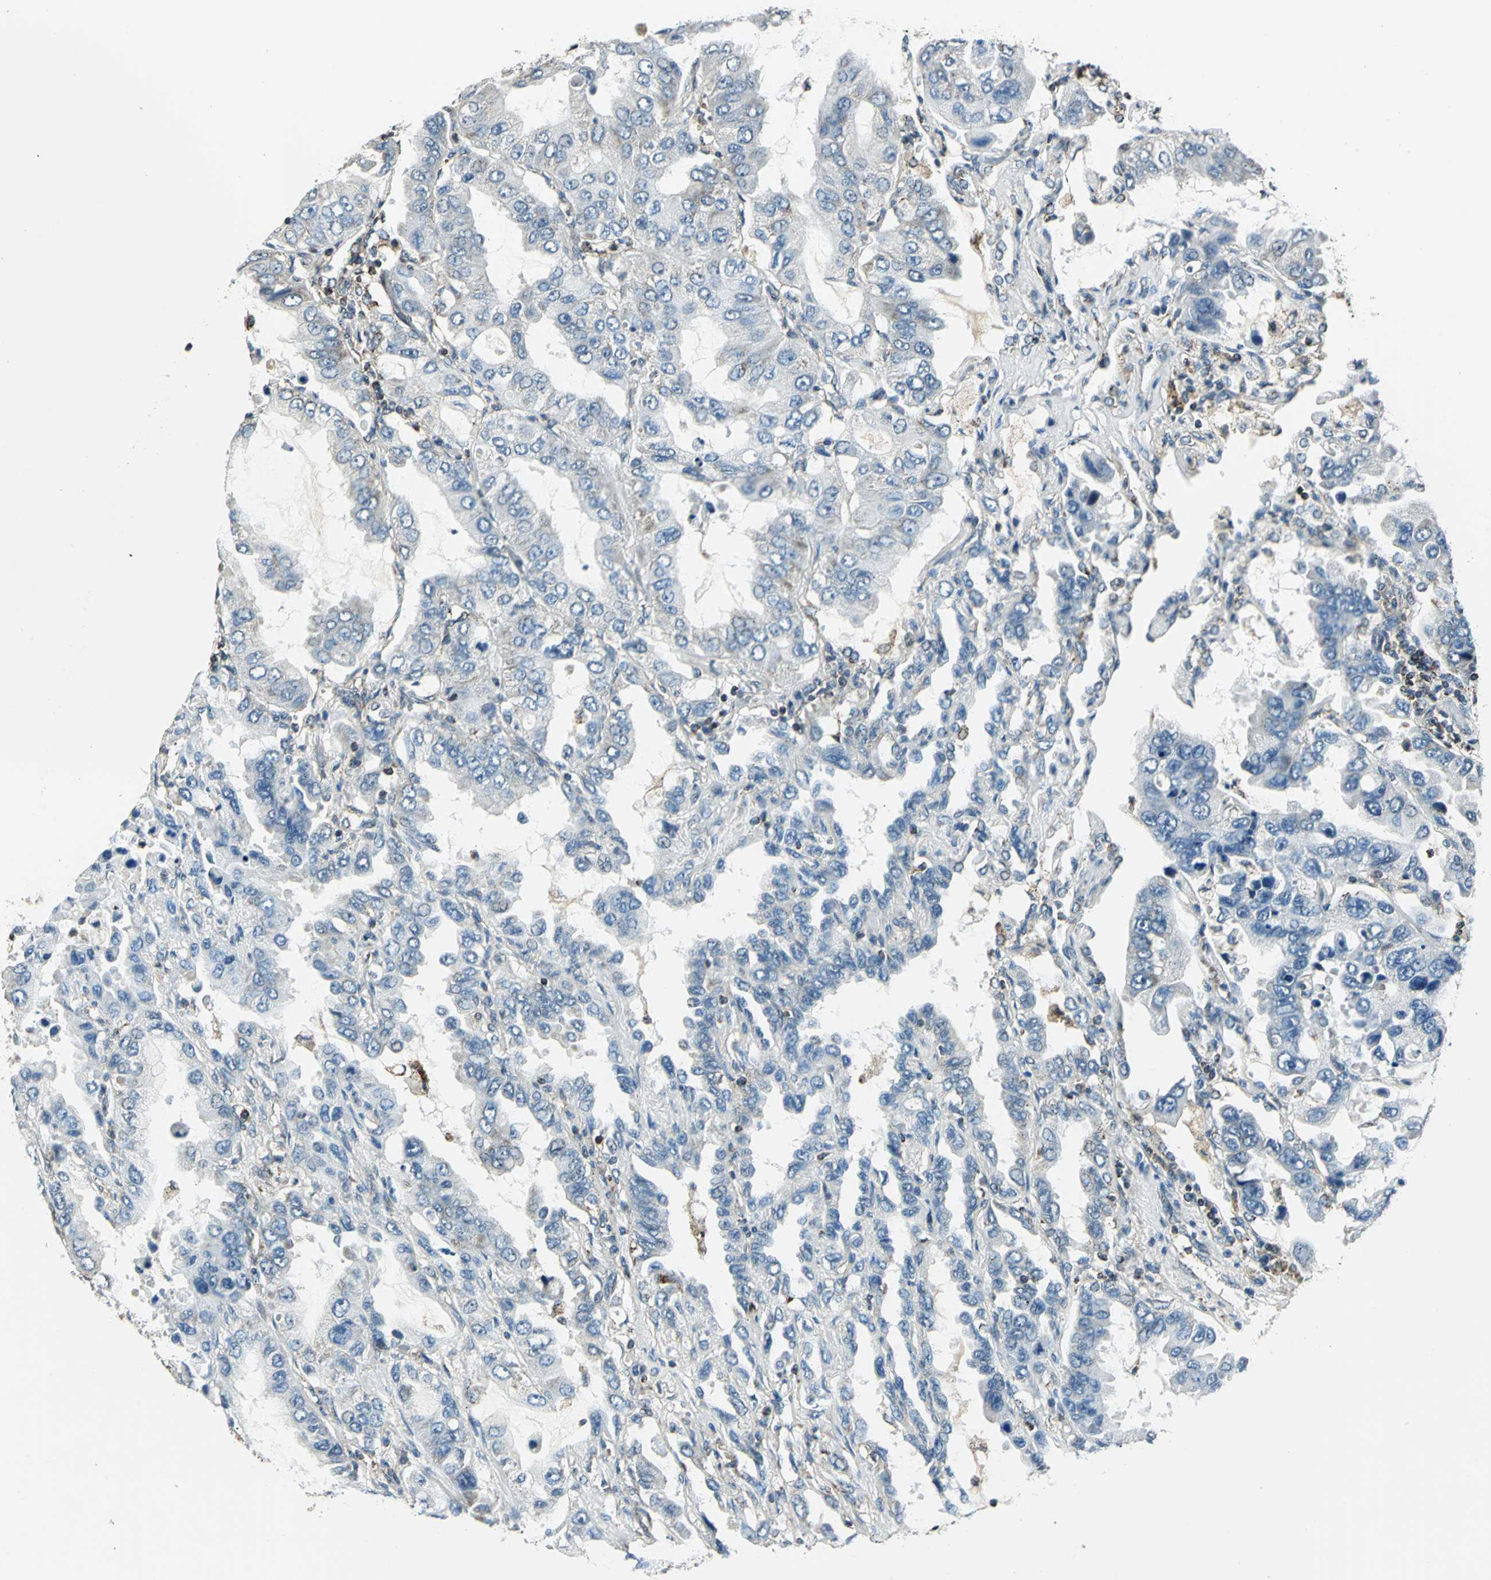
{"staining": {"intensity": "negative", "quantity": "none", "location": "none"}, "tissue": "lung cancer", "cell_type": "Tumor cells", "image_type": "cancer", "snomed": [{"axis": "morphology", "description": "Adenocarcinoma, NOS"}, {"axis": "topography", "description": "Lung"}], "caption": "DAB immunohistochemical staining of human lung cancer (adenocarcinoma) demonstrates no significant staining in tumor cells. Nuclei are stained in blue.", "gene": "NUDT2", "patient": {"sex": "male", "age": 64}}